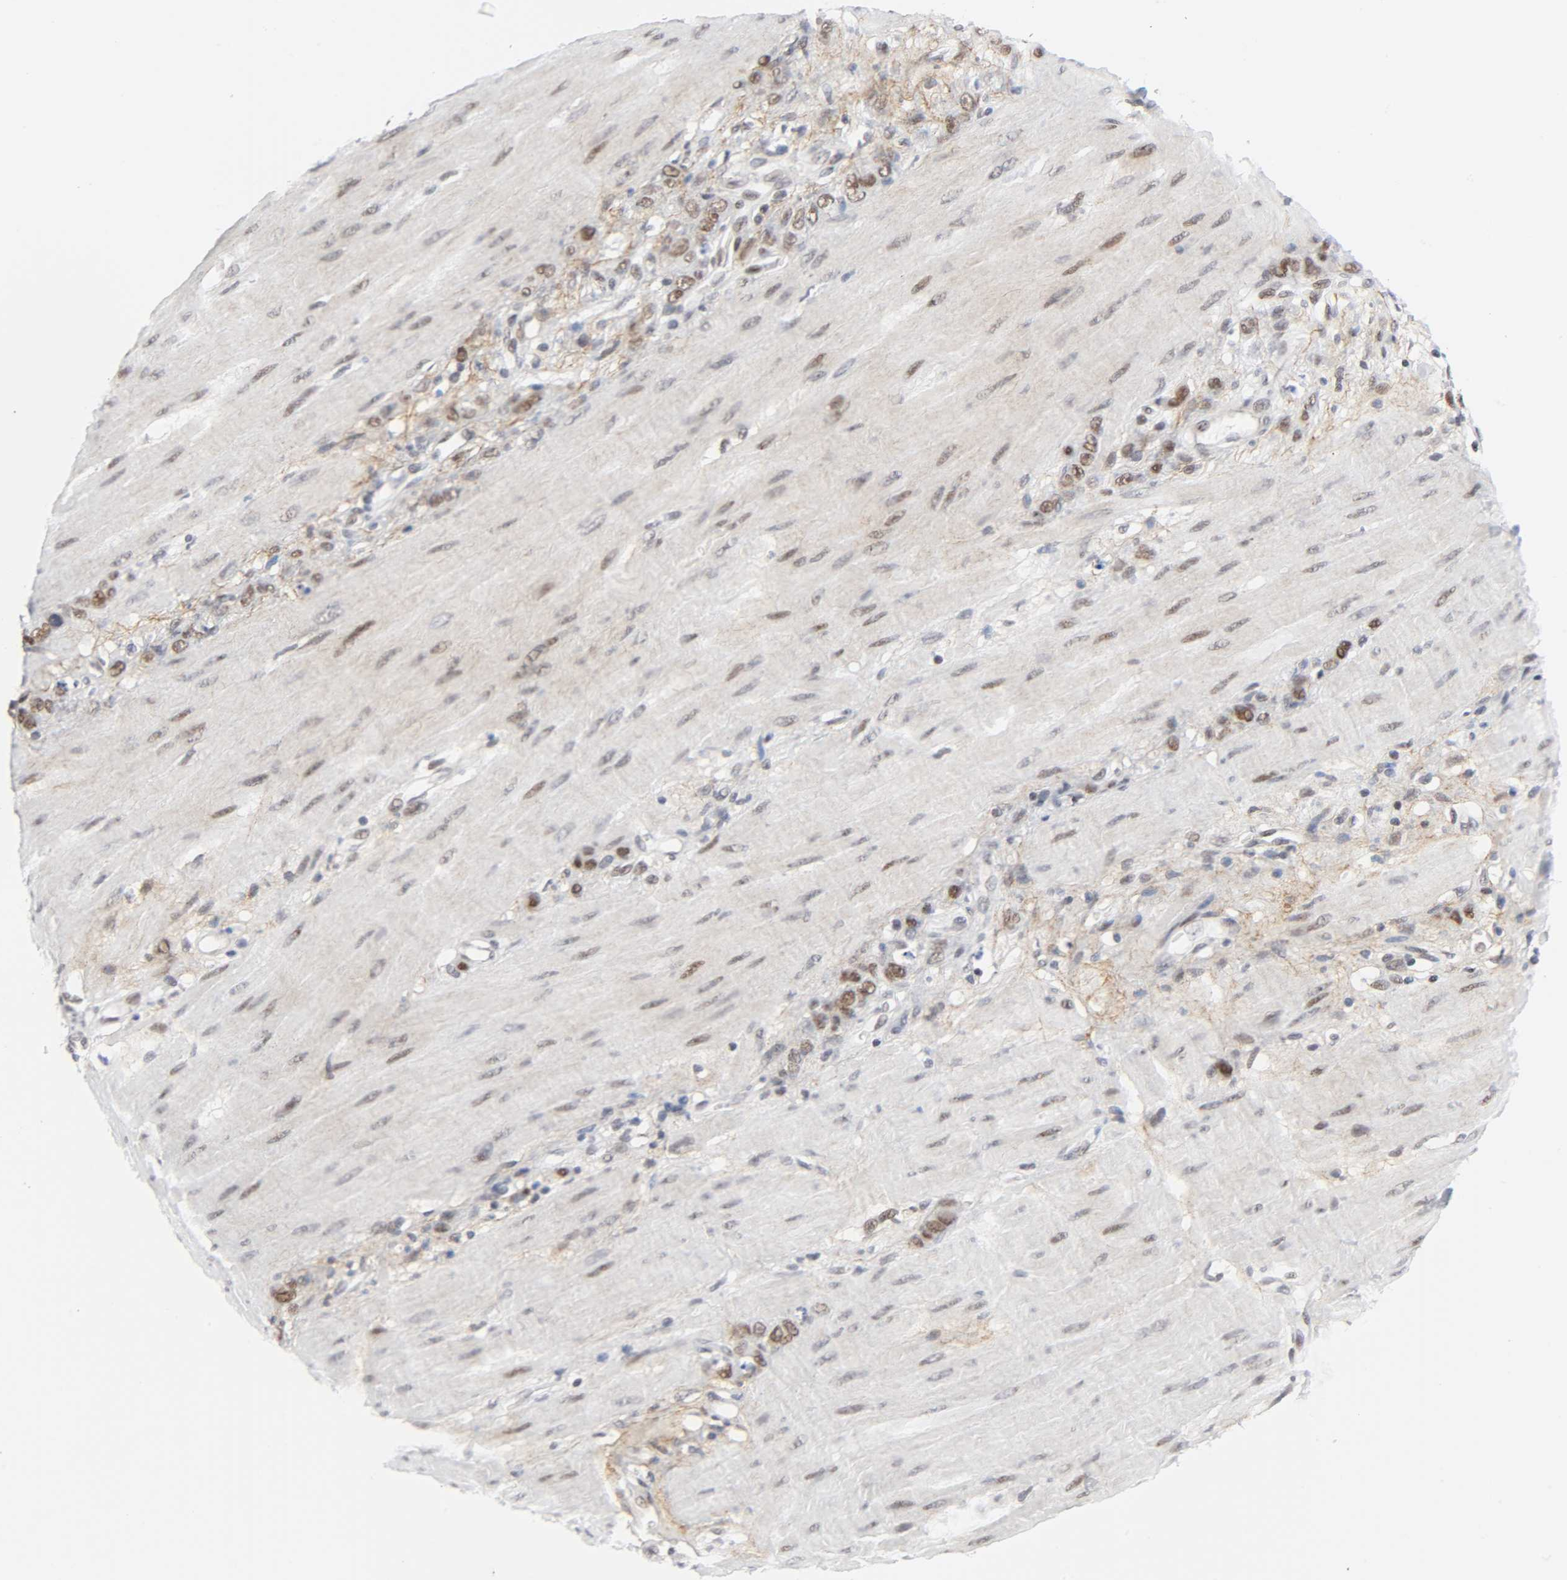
{"staining": {"intensity": "moderate", "quantity": ">75%", "location": "nuclear"}, "tissue": "stomach cancer", "cell_type": "Tumor cells", "image_type": "cancer", "snomed": [{"axis": "morphology", "description": "Adenocarcinoma, NOS"}, {"axis": "topography", "description": "Stomach"}], "caption": "This is a micrograph of IHC staining of stomach cancer (adenocarcinoma), which shows moderate positivity in the nuclear of tumor cells.", "gene": "DIDO1", "patient": {"sex": "male", "age": 82}}